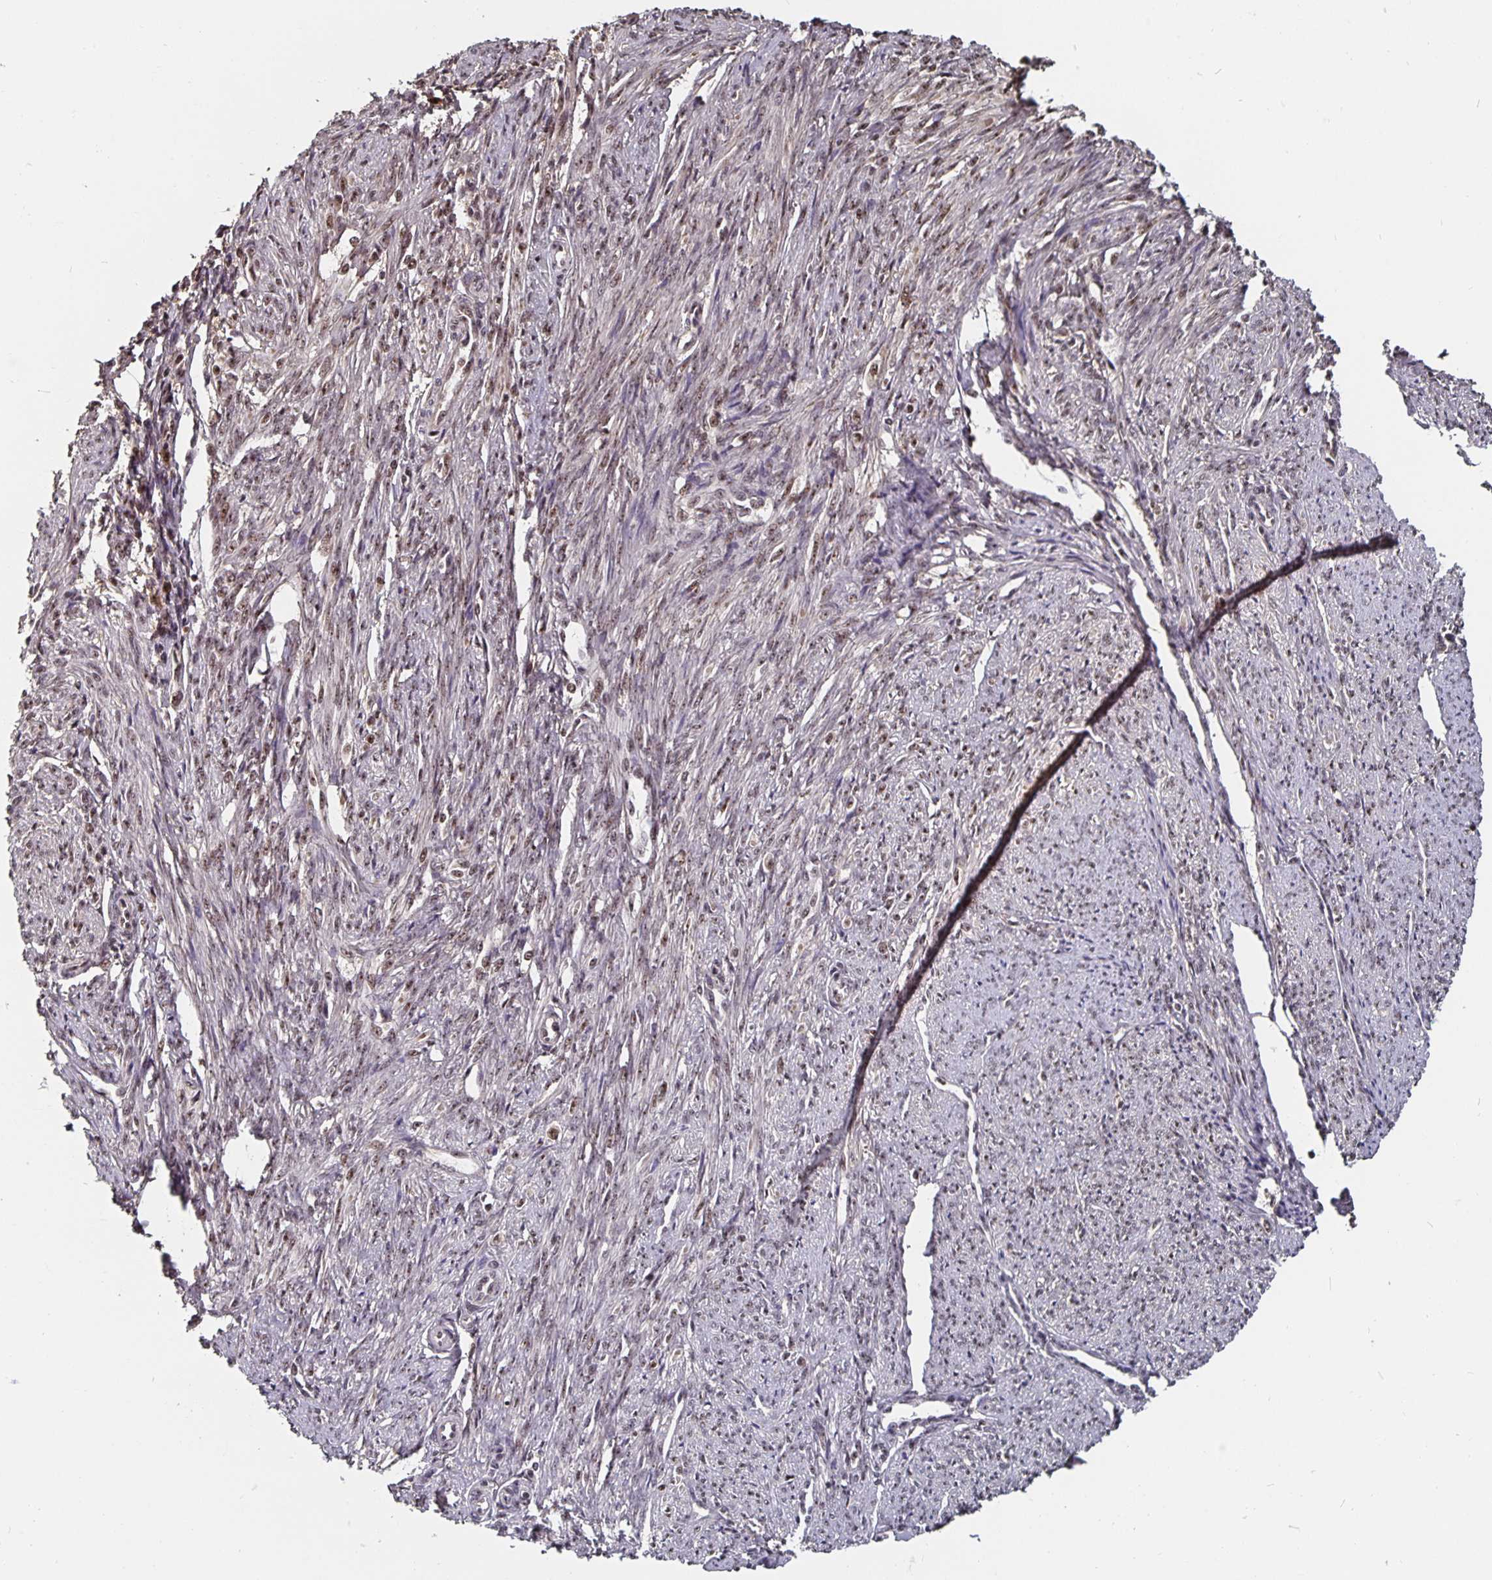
{"staining": {"intensity": "strong", "quantity": "25%-75%", "location": "nuclear"}, "tissue": "smooth muscle", "cell_type": "Smooth muscle cells", "image_type": "normal", "snomed": [{"axis": "morphology", "description": "Normal tissue, NOS"}, {"axis": "topography", "description": "Smooth muscle"}], "caption": "The micrograph displays staining of benign smooth muscle, revealing strong nuclear protein expression (brown color) within smooth muscle cells. The staining is performed using DAB (3,3'-diaminobenzidine) brown chromogen to label protein expression. The nuclei are counter-stained blue using hematoxylin.", "gene": "LAS1L", "patient": {"sex": "female", "age": 65}}